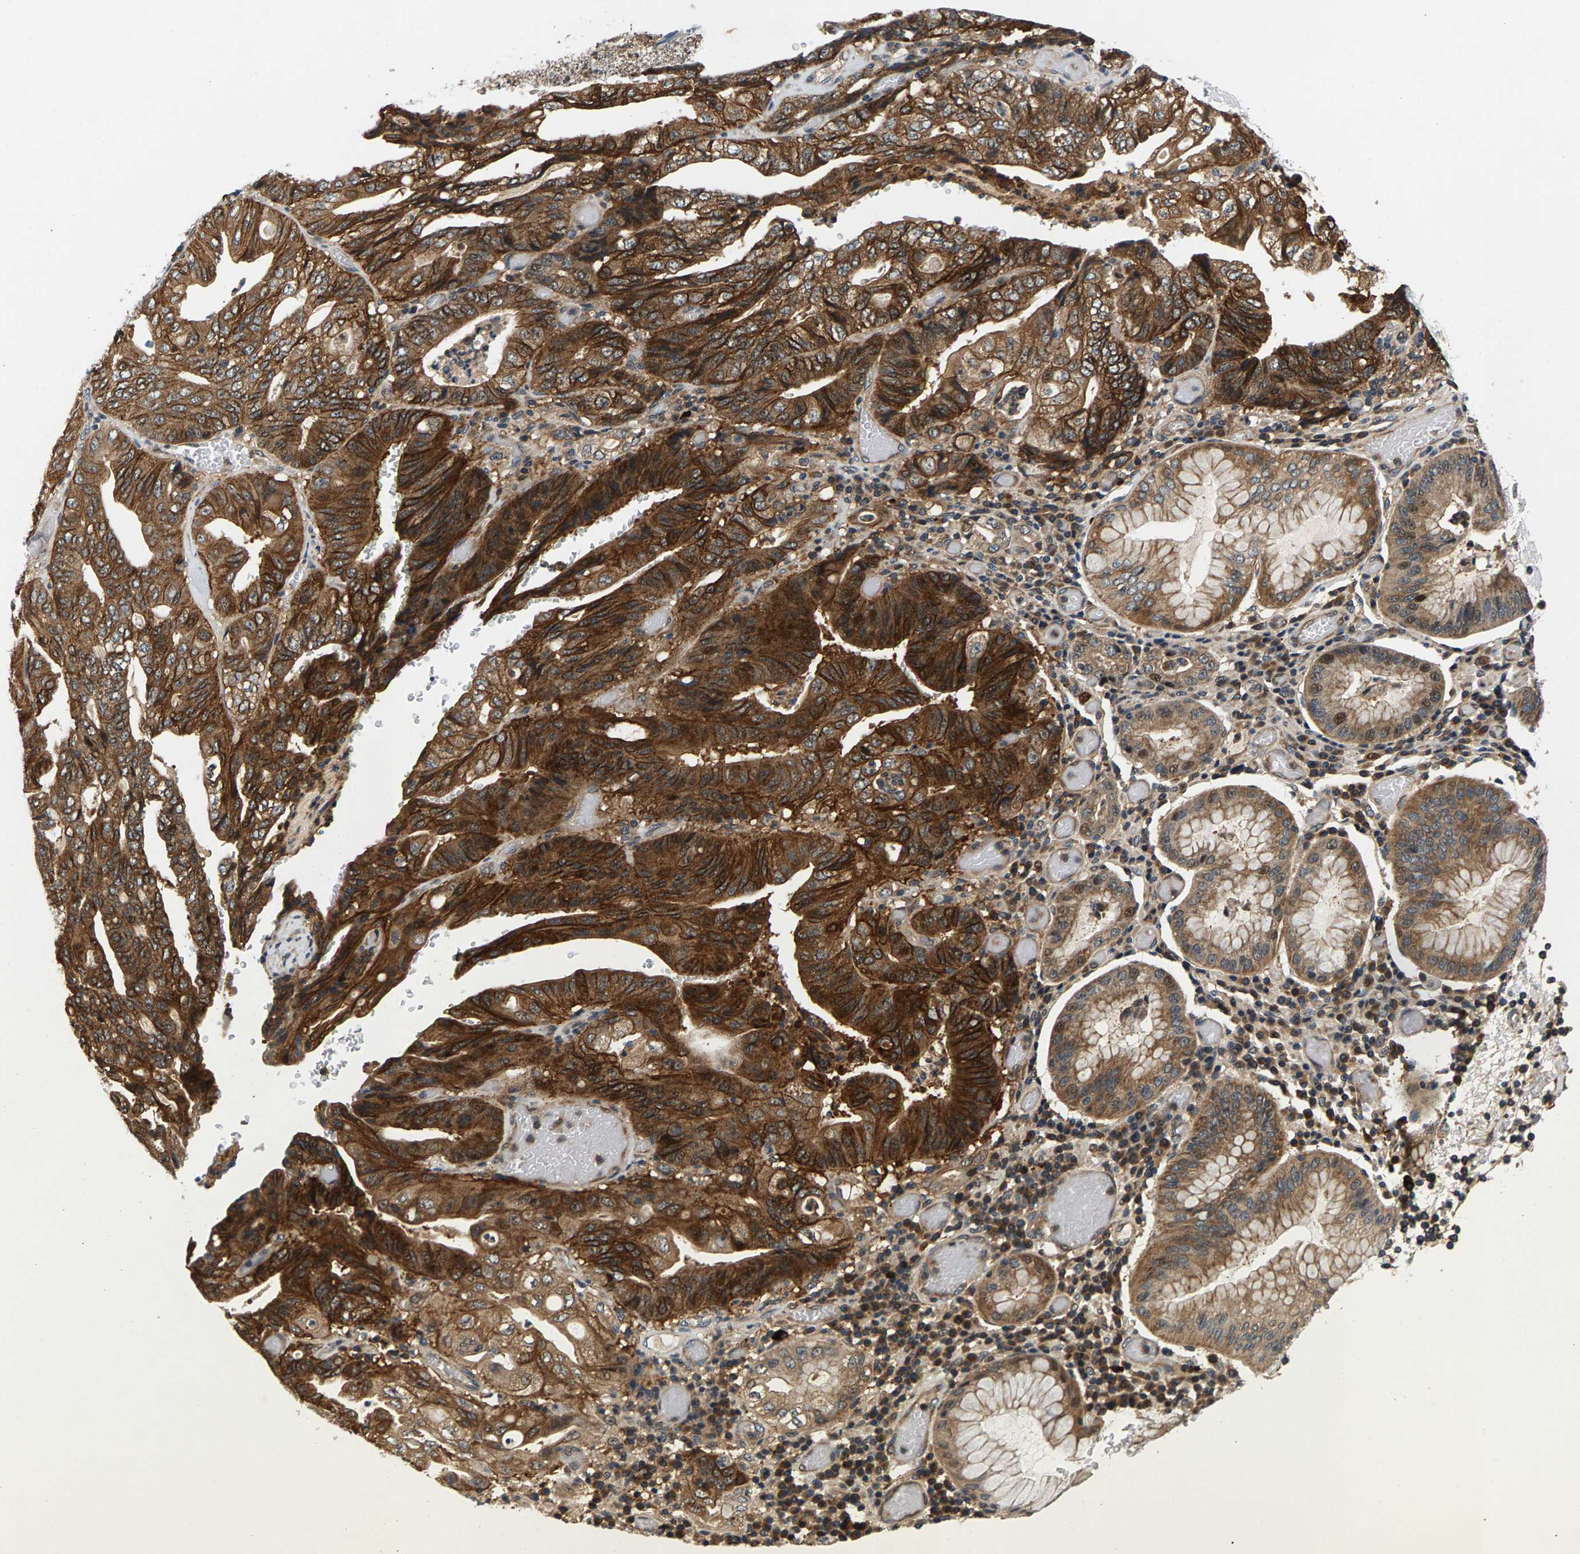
{"staining": {"intensity": "moderate", "quantity": ">75%", "location": "cytoplasmic/membranous"}, "tissue": "stomach cancer", "cell_type": "Tumor cells", "image_type": "cancer", "snomed": [{"axis": "morphology", "description": "Adenocarcinoma, NOS"}, {"axis": "topography", "description": "Stomach"}], "caption": "Brown immunohistochemical staining in human stomach cancer (adenocarcinoma) demonstrates moderate cytoplasmic/membranous staining in approximately >75% of tumor cells.", "gene": "FAM78A", "patient": {"sex": "female", "age": 73}}